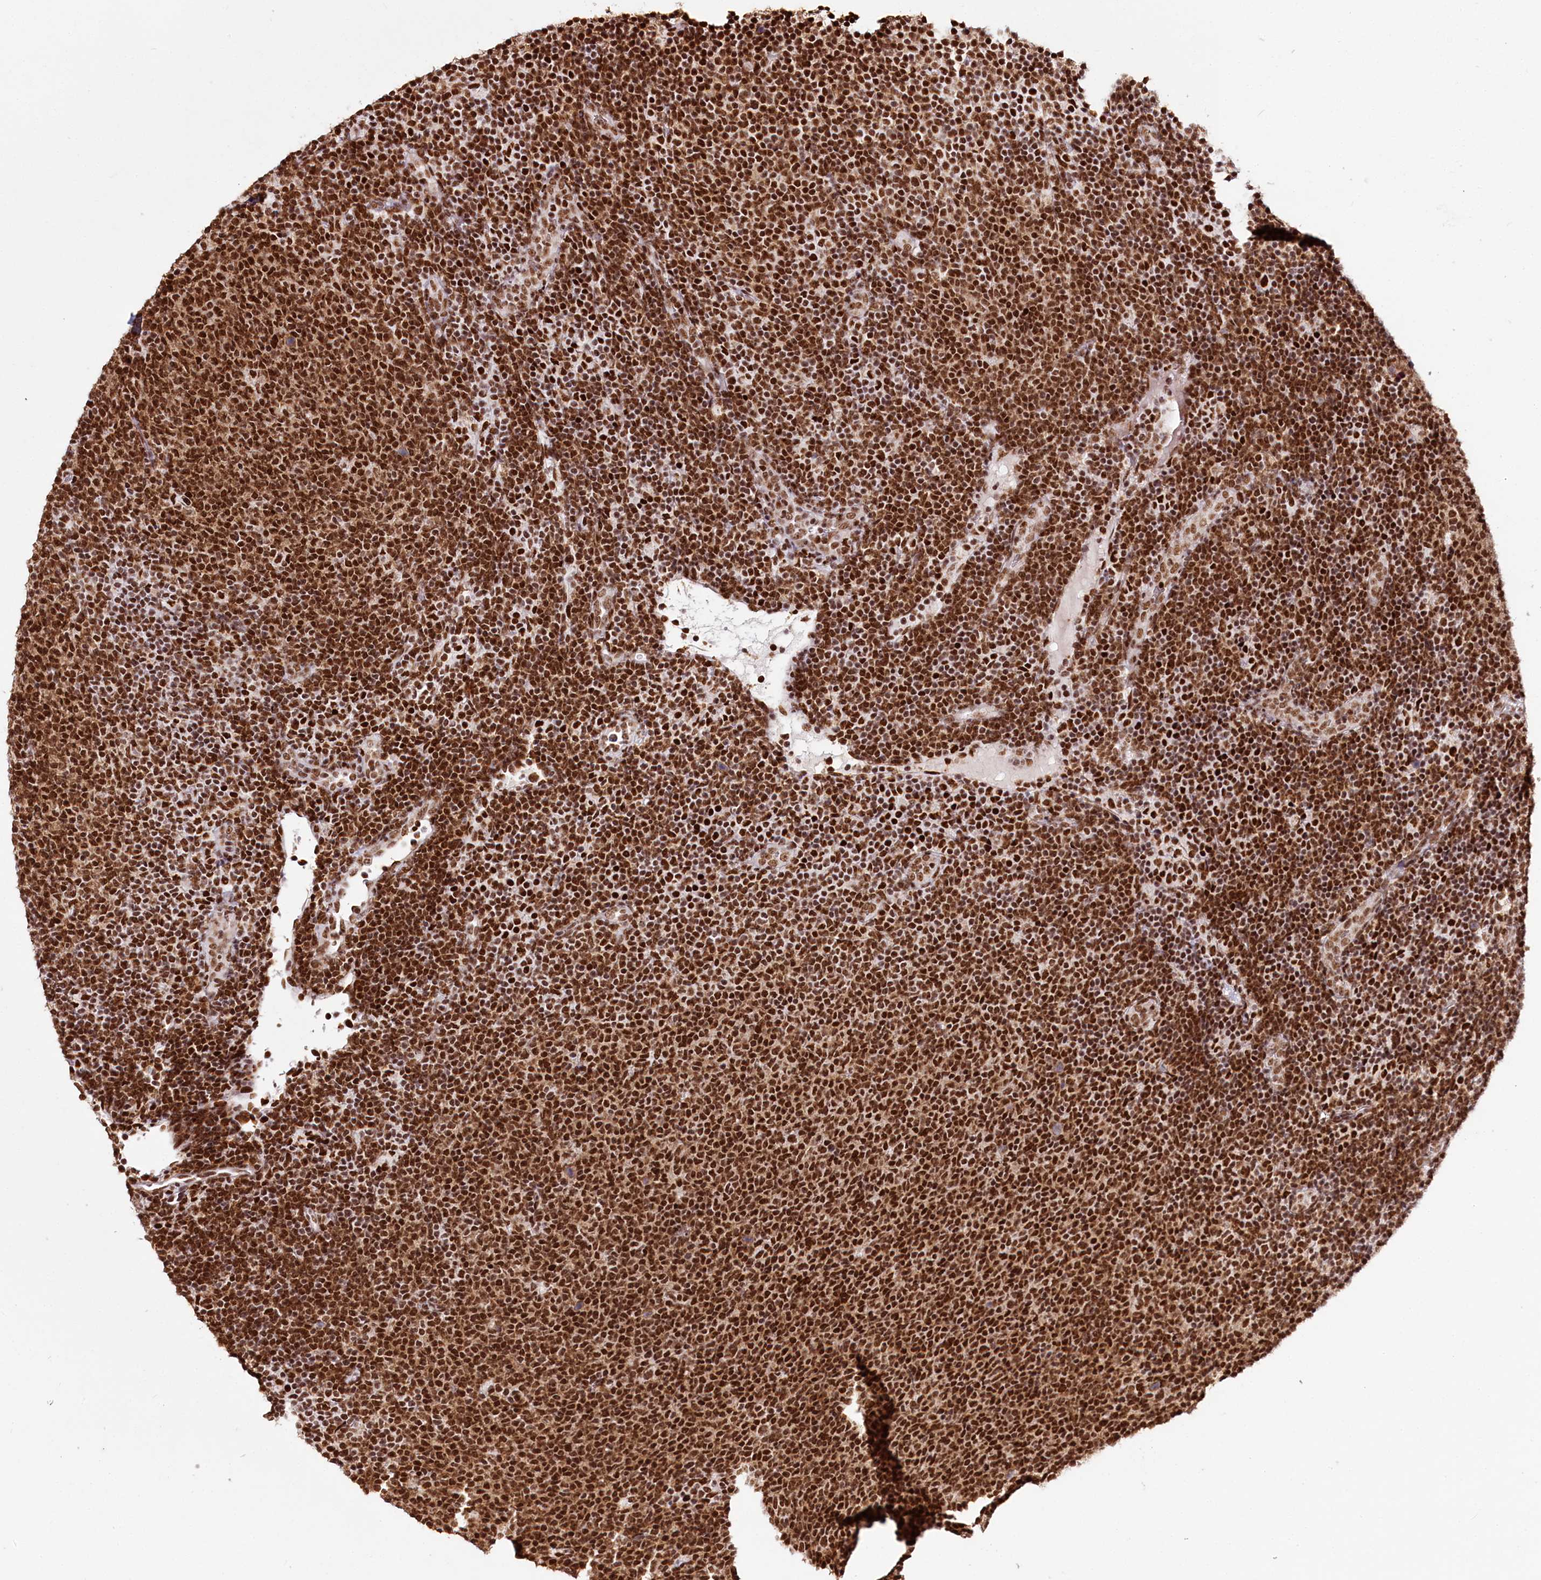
{"staining": {"intensity": "strong", "quantity": ">75%", "location": "cytoplasmic/membranous,nuclear"}, "tissue": "lymphoma", "cell_type": "Tumor cells", "image_type": "cancer", "snomed": [{"axis": "morphology", "description": "Malignant lymphoma, non-Hodgkin's type, Low grade"}, {"axis": "topography", "description": "Lymph node"}], "caption": "Immunohistochemistry of malignant lymphoma, non-Hodgkin's type (low-grade) displays high levels of strong cytoplasmic/membranous and nuclear positivity in approximately >75% of tumor cells.", "gene": "SMARCE1", "patient": {"sex": "male", "age": 66}}